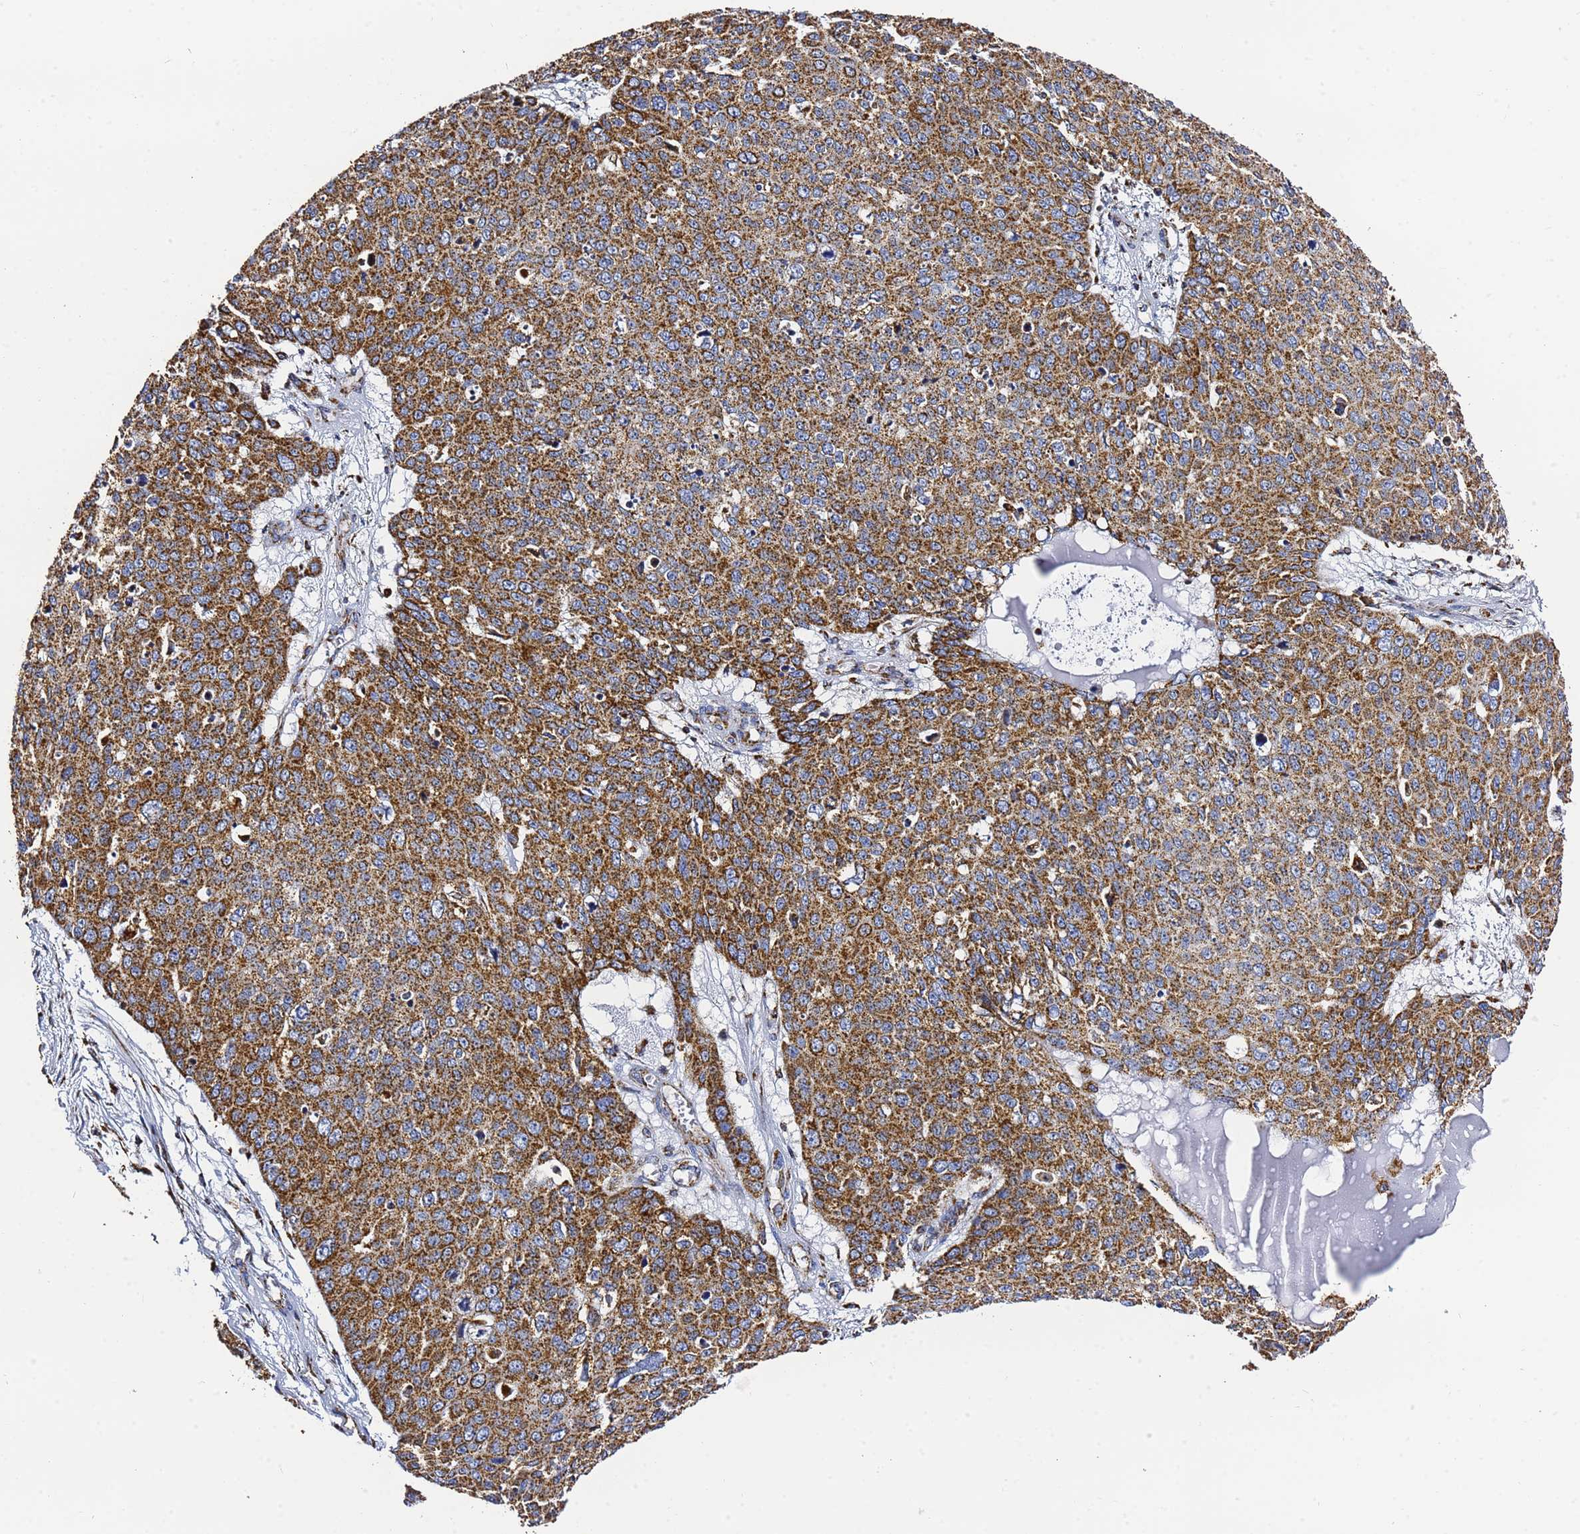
{"staining": {"intensity": "strong", "quantity": ">75%", "location": "cytoplasmic/membranous"}, "tissue": "skin cancer", "cell_type": "Tumor cells", "image_type": "cancer", "snomed": [{"axis": "morphology", "description": "Squamous cell carcinoma, NOS"}, {"axis": "topography", "description": "Skin"}], "caption": "Tumor cells demonstrate strong cytoplasmic/membranous staining in approximately >75% of cells in skin cancer (squamous cell carcinoma).", "gene": "PHB2", "patient": {"sex": "male", "age": 71}}